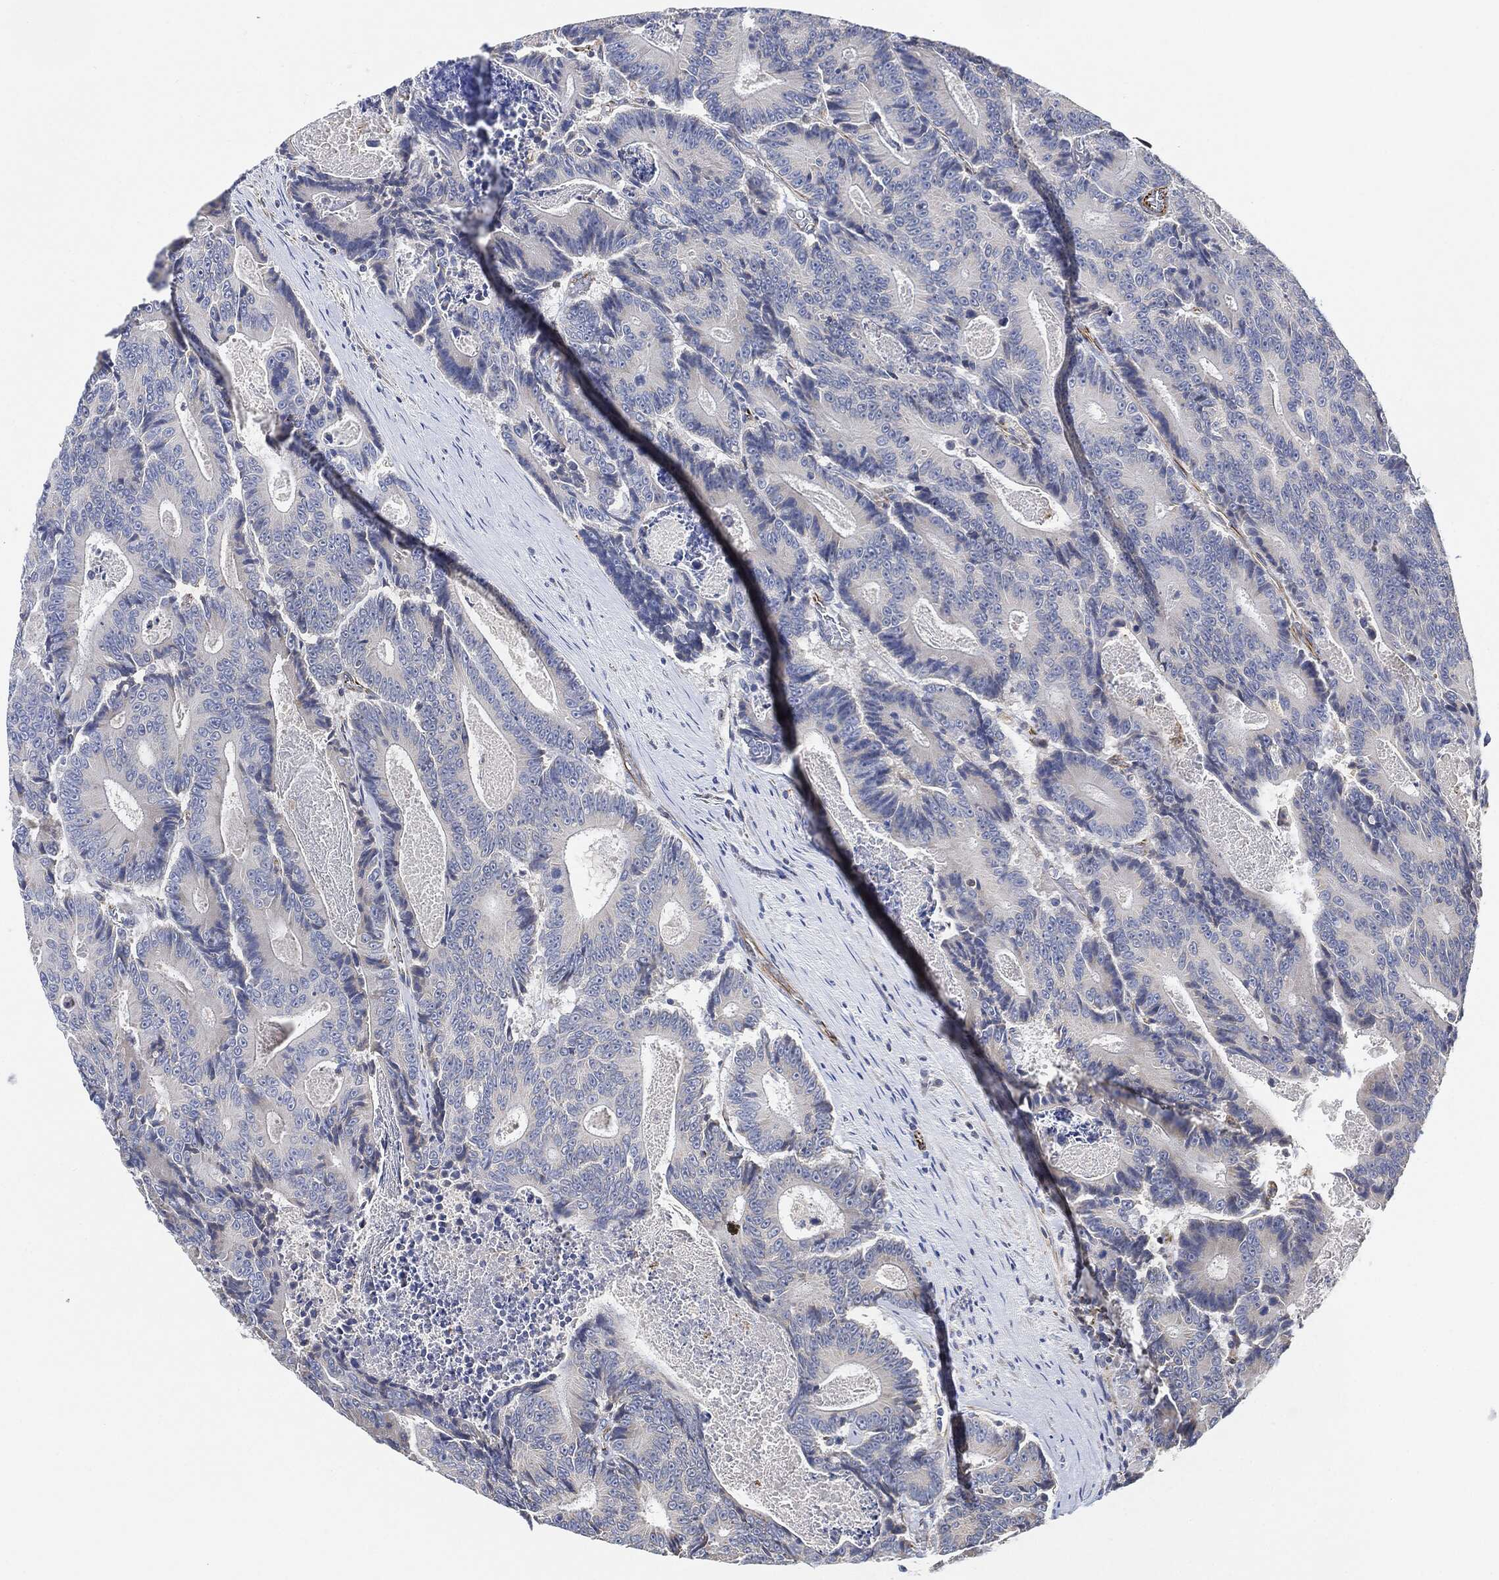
{"staining": {"intensity": "negative", "quantity": "none", "location": "none"}, "tissue": "colorectal cancer", "cell_type": "Tumor cells", "image_type": "cancer", "snomed": [{"axis": "morphology", "description": "Adenocarcinoma, NOS"}, {"axis": "topography", "description": "Colon"}], "caption": "DAB immunohistochemical staining of human colorectal cancer (adenocarcinoma) exhibits no significant expression in tumor cells. (DAB immunohistochemistry with hematoxylin counter stain).", "gene": "THSD1", "patient": {"sex": "male", "age": 83}}